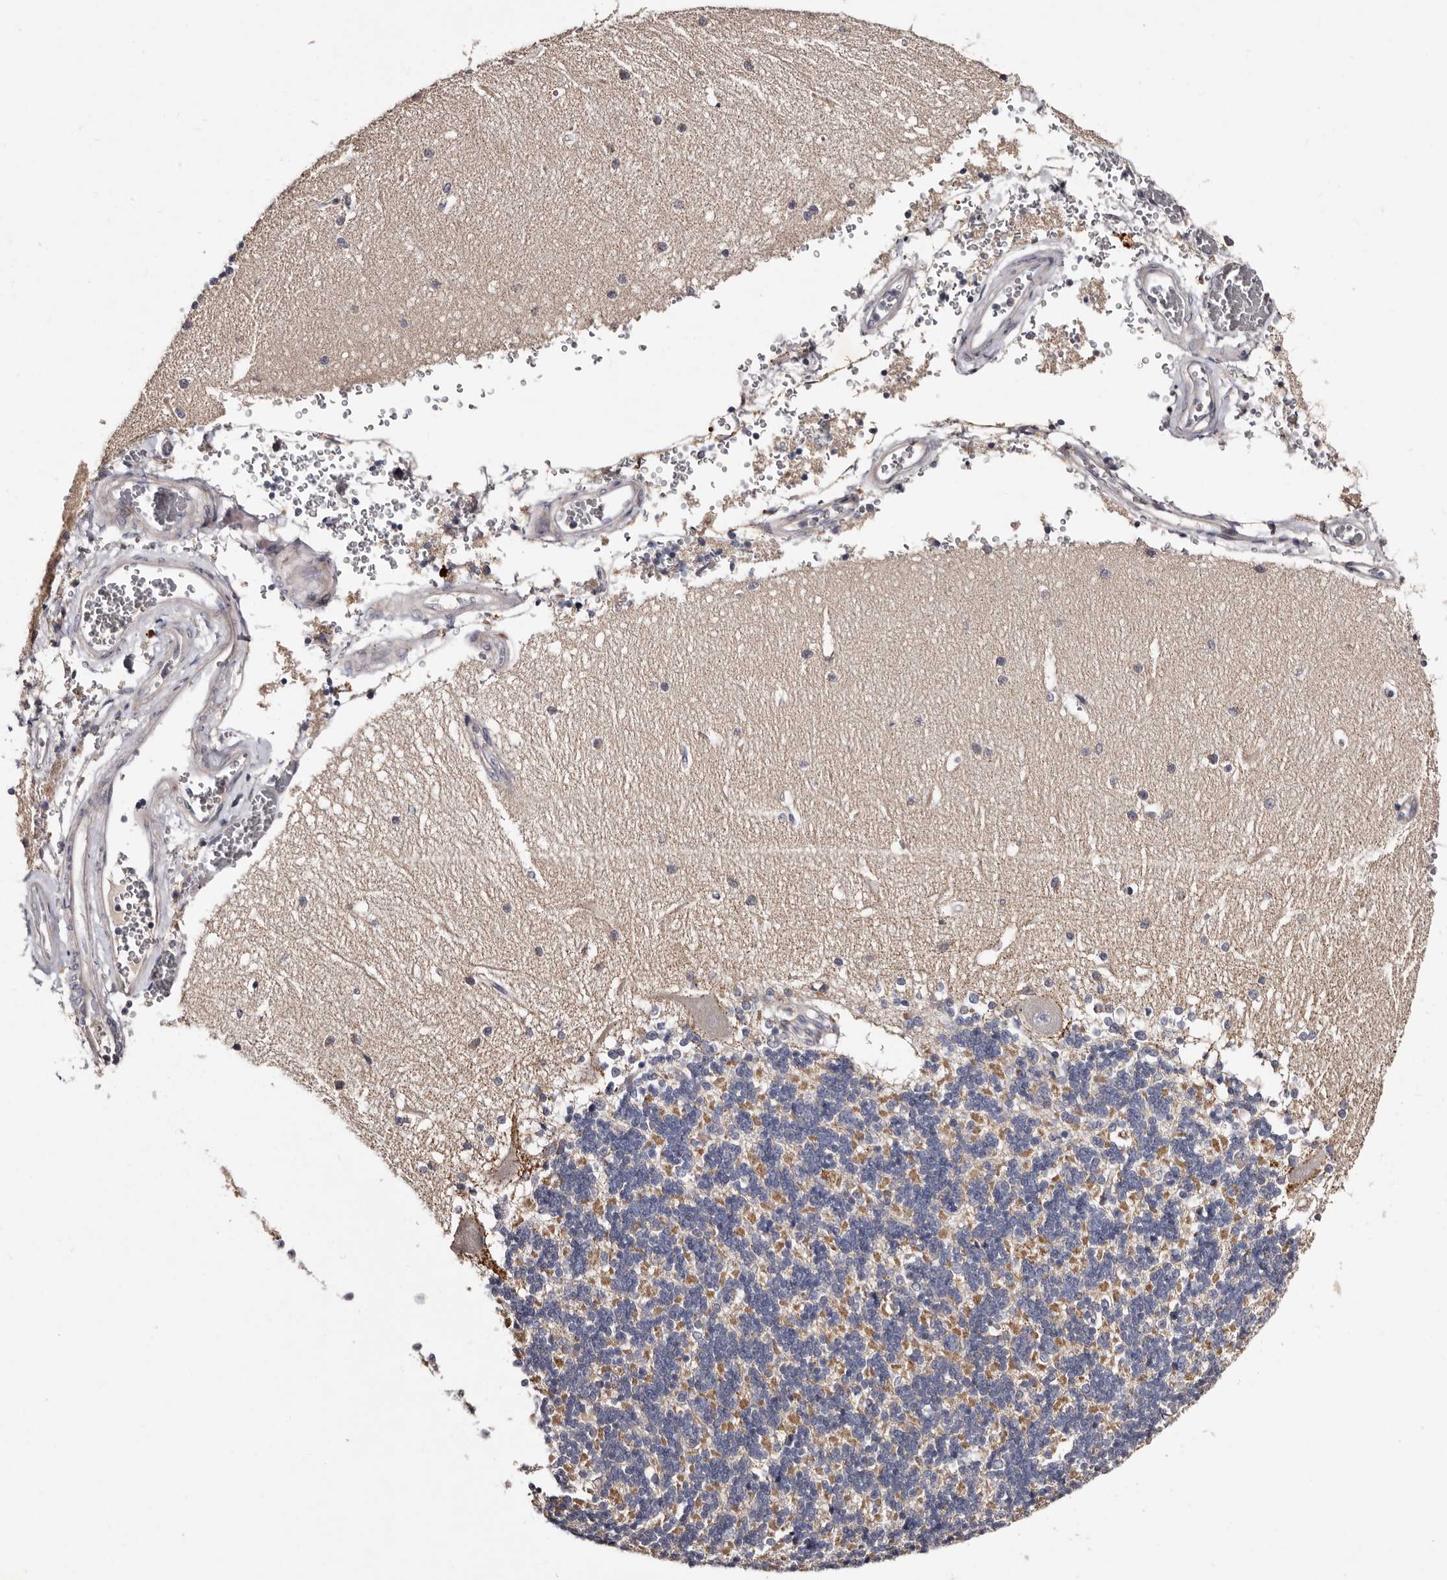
{"staining": {"intensity": "moderate", "quantity": "<25%", "location": "cytoplasmic/membranous"}, "tissue": "cerebellum", "cell_type": "Cells in granular layer", "image_type": "normal", "snomed": [{"axis": "morphology", "description": "Normal tissue, NOS"}, {"axis": "topography", "description": "Cerebellum"}], "caption": "A histopathology image of cerebellum stained for a protein displays moderate cytoplasmic/membranous brown staining in cells in granular layer. Using DAB (brown) and hematoxylin (blue) stains, captured at high magnification using brightfield microscopy.", "gene": "DNPH1", "patient": {"sex": "male", "age": 37}}